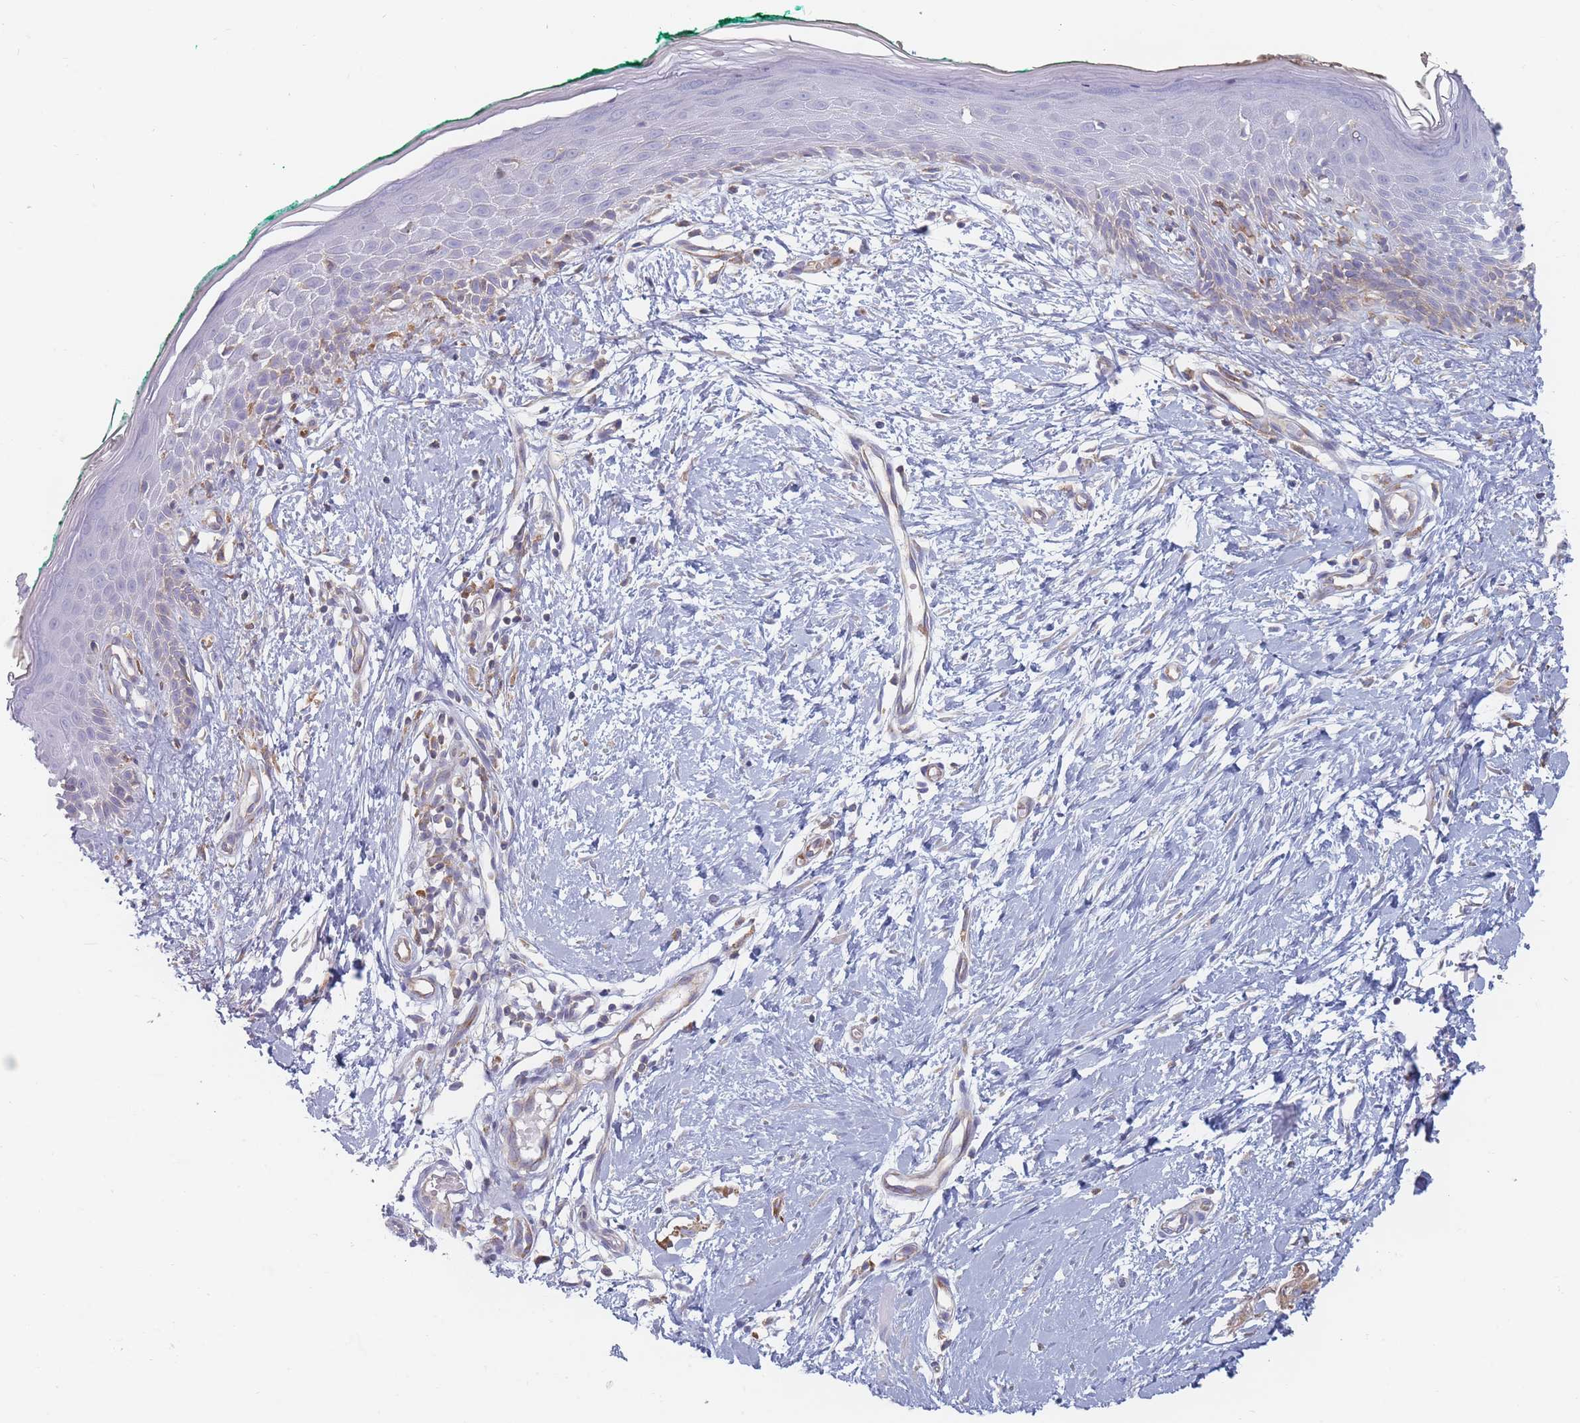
{"staining": {"intensity": "negative", "quantity": "none", "location": "none"}, "tissue": "skin", "cell_type": "Fibroblasts", "image_type": "normal", "snomed": [{"axis": "morphology", "description": "Normal tissue, NOS"}, {"axis": "morphology", "description": "Malignant melanoma, NOS"}, {"axis": "topography", "description": "Skin"}], "caption": "IHC photomicrograph of benign skin stained for a protein (brown), which reveals no positivity in fibroblasts.", "gene": "MAP1S", "patient": {"sex": "male", "age": 62}}